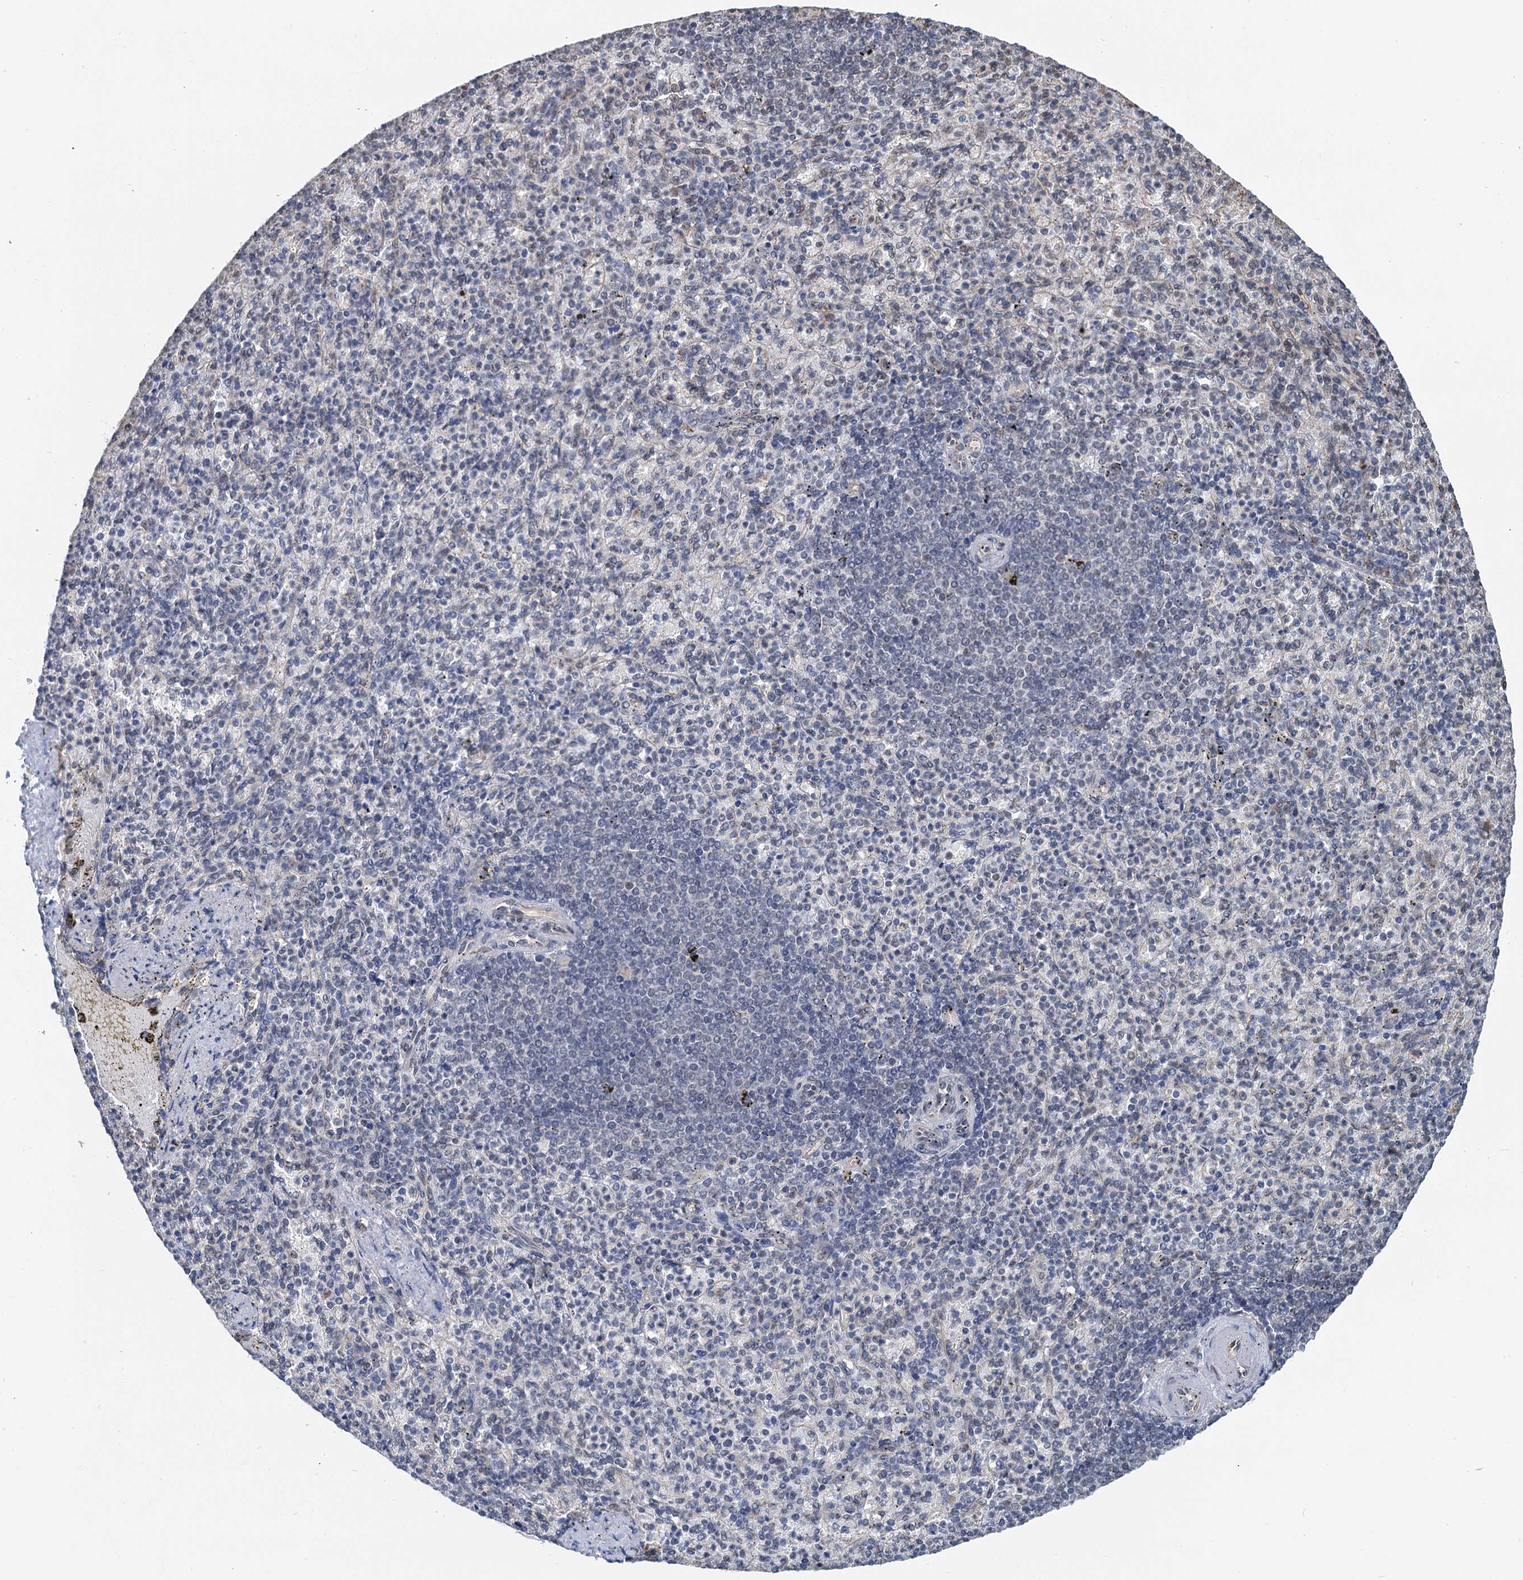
{"staining": {"intensity": "moderate", "quantity": "<25%", "location": "cytoplasmic/membranous,nuclear"}, "tissue": "spleen", "cell_type": "Cells in red pulp", "image_type": "normal", "snomed": [{"axis": "morphology", "description": "Normal tissue, NOS"}, {"axis": "topography", "description": "Spleen"}], "caption": "Immunohistochemical staining of unremarkable spleen shows low levels of moderate cytoplasmic/membranous,nuclear positivity in about <25% of cells in red pulp. The protein of interest is shown in brown color, while the nuclei are stained blue.", "gene": "CFDP1", "patient": {"sex": "female", "age": 74}}